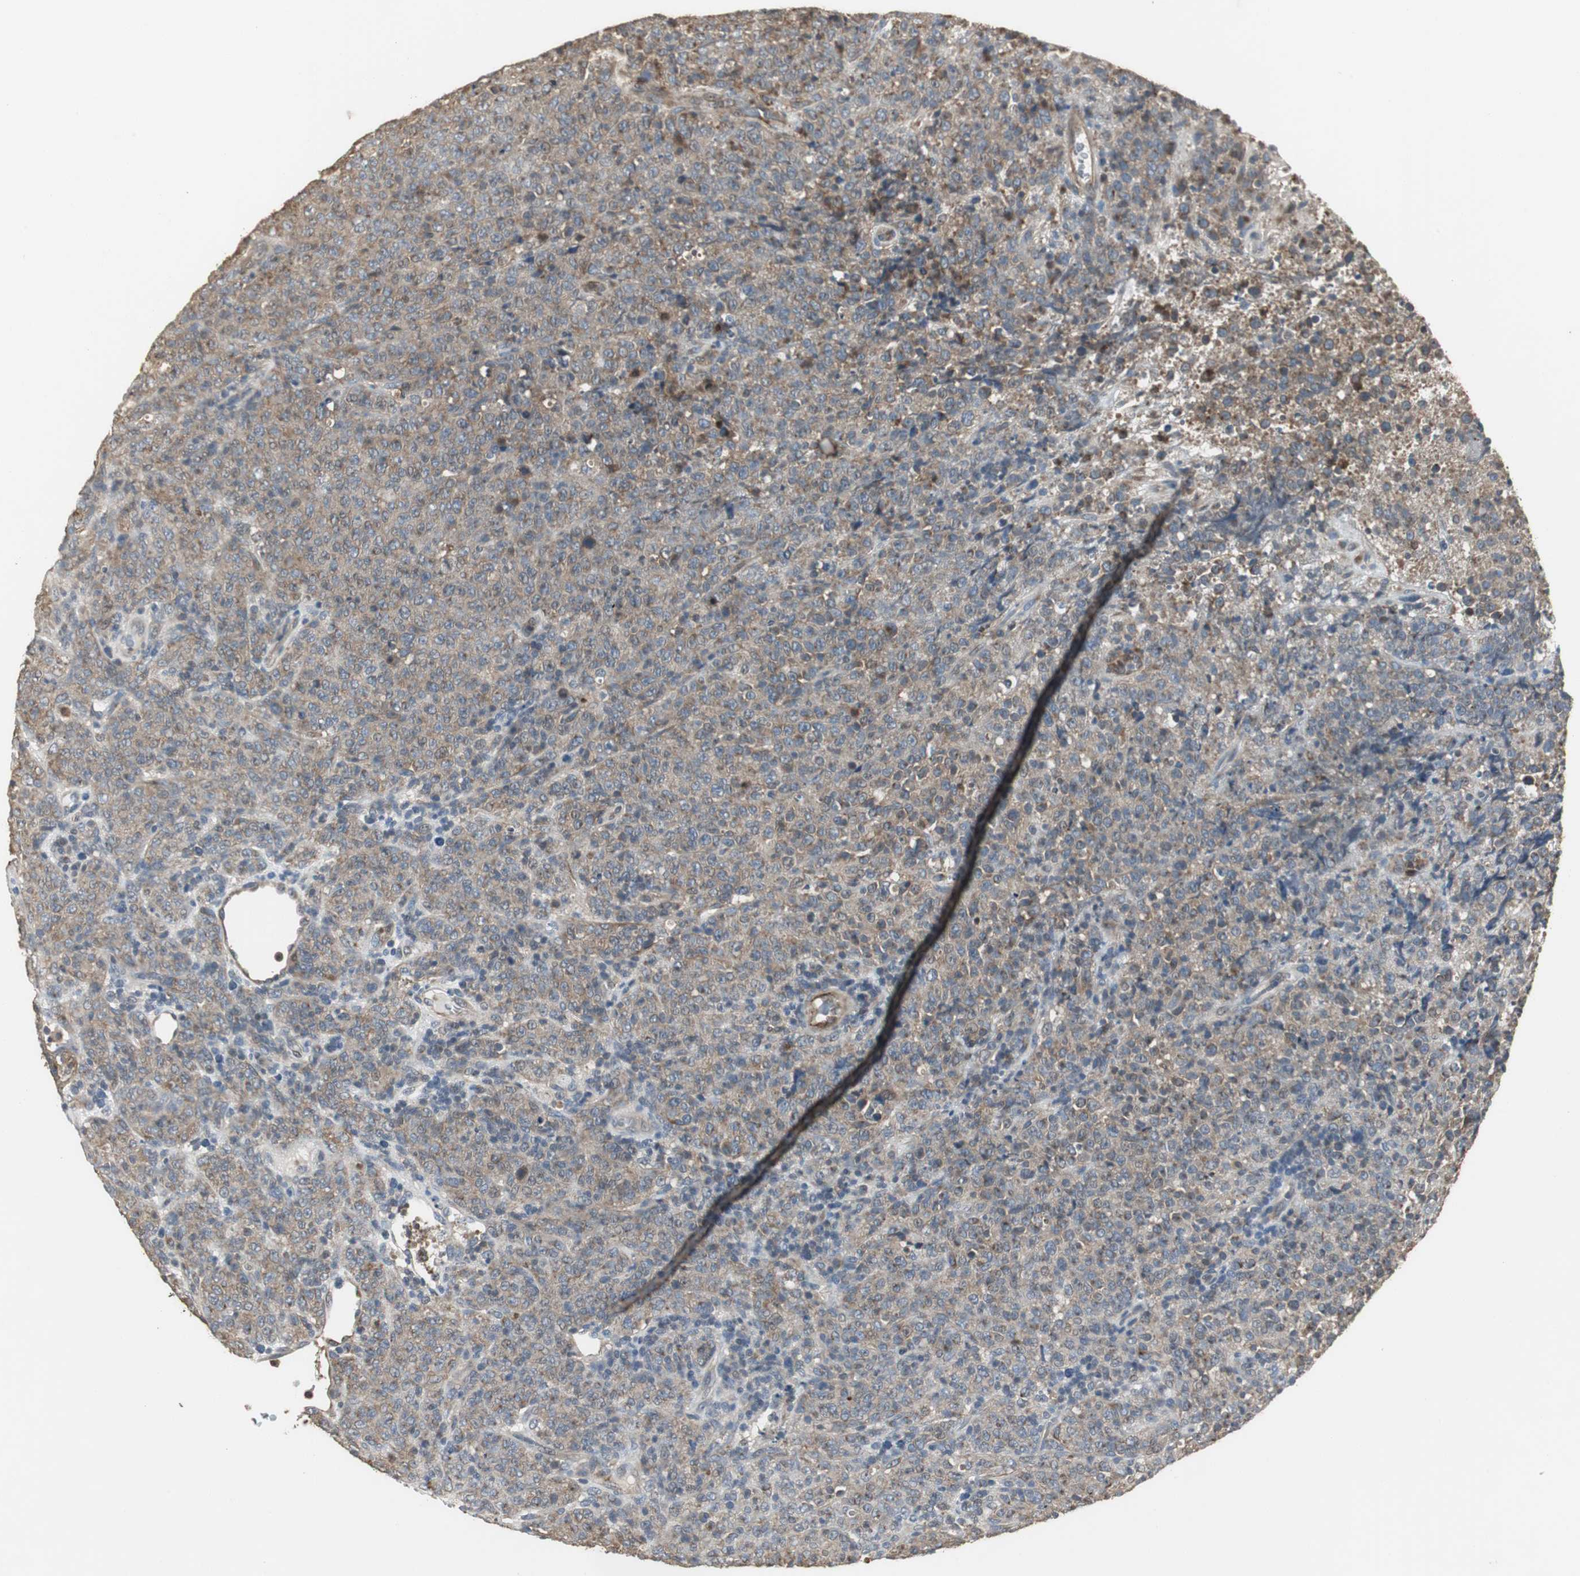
{"staining": {"intensity": "moderate", "quantity": ">75%", "location": "cytoplasmic/membranous"}, "tissue": "lymphoma", "cell_type": "Tumor cells", "image_type": "cancer", "snomed": [{"axis": "morphology", "description": "Malignant lymphoma, non-Hodgkin's type, High grade"}, {"axis": "topography", "description": "Tonsil"}], "caption": "Protein staining displays moderate cytoplasmic/membranous positivity in approximately >75% of tumor cells in lymphoma. (DAB = brown stain, brightfield microscopy at high magnification).", "gene": "JTB", "patient": {"sex": "female", "age": 36}}